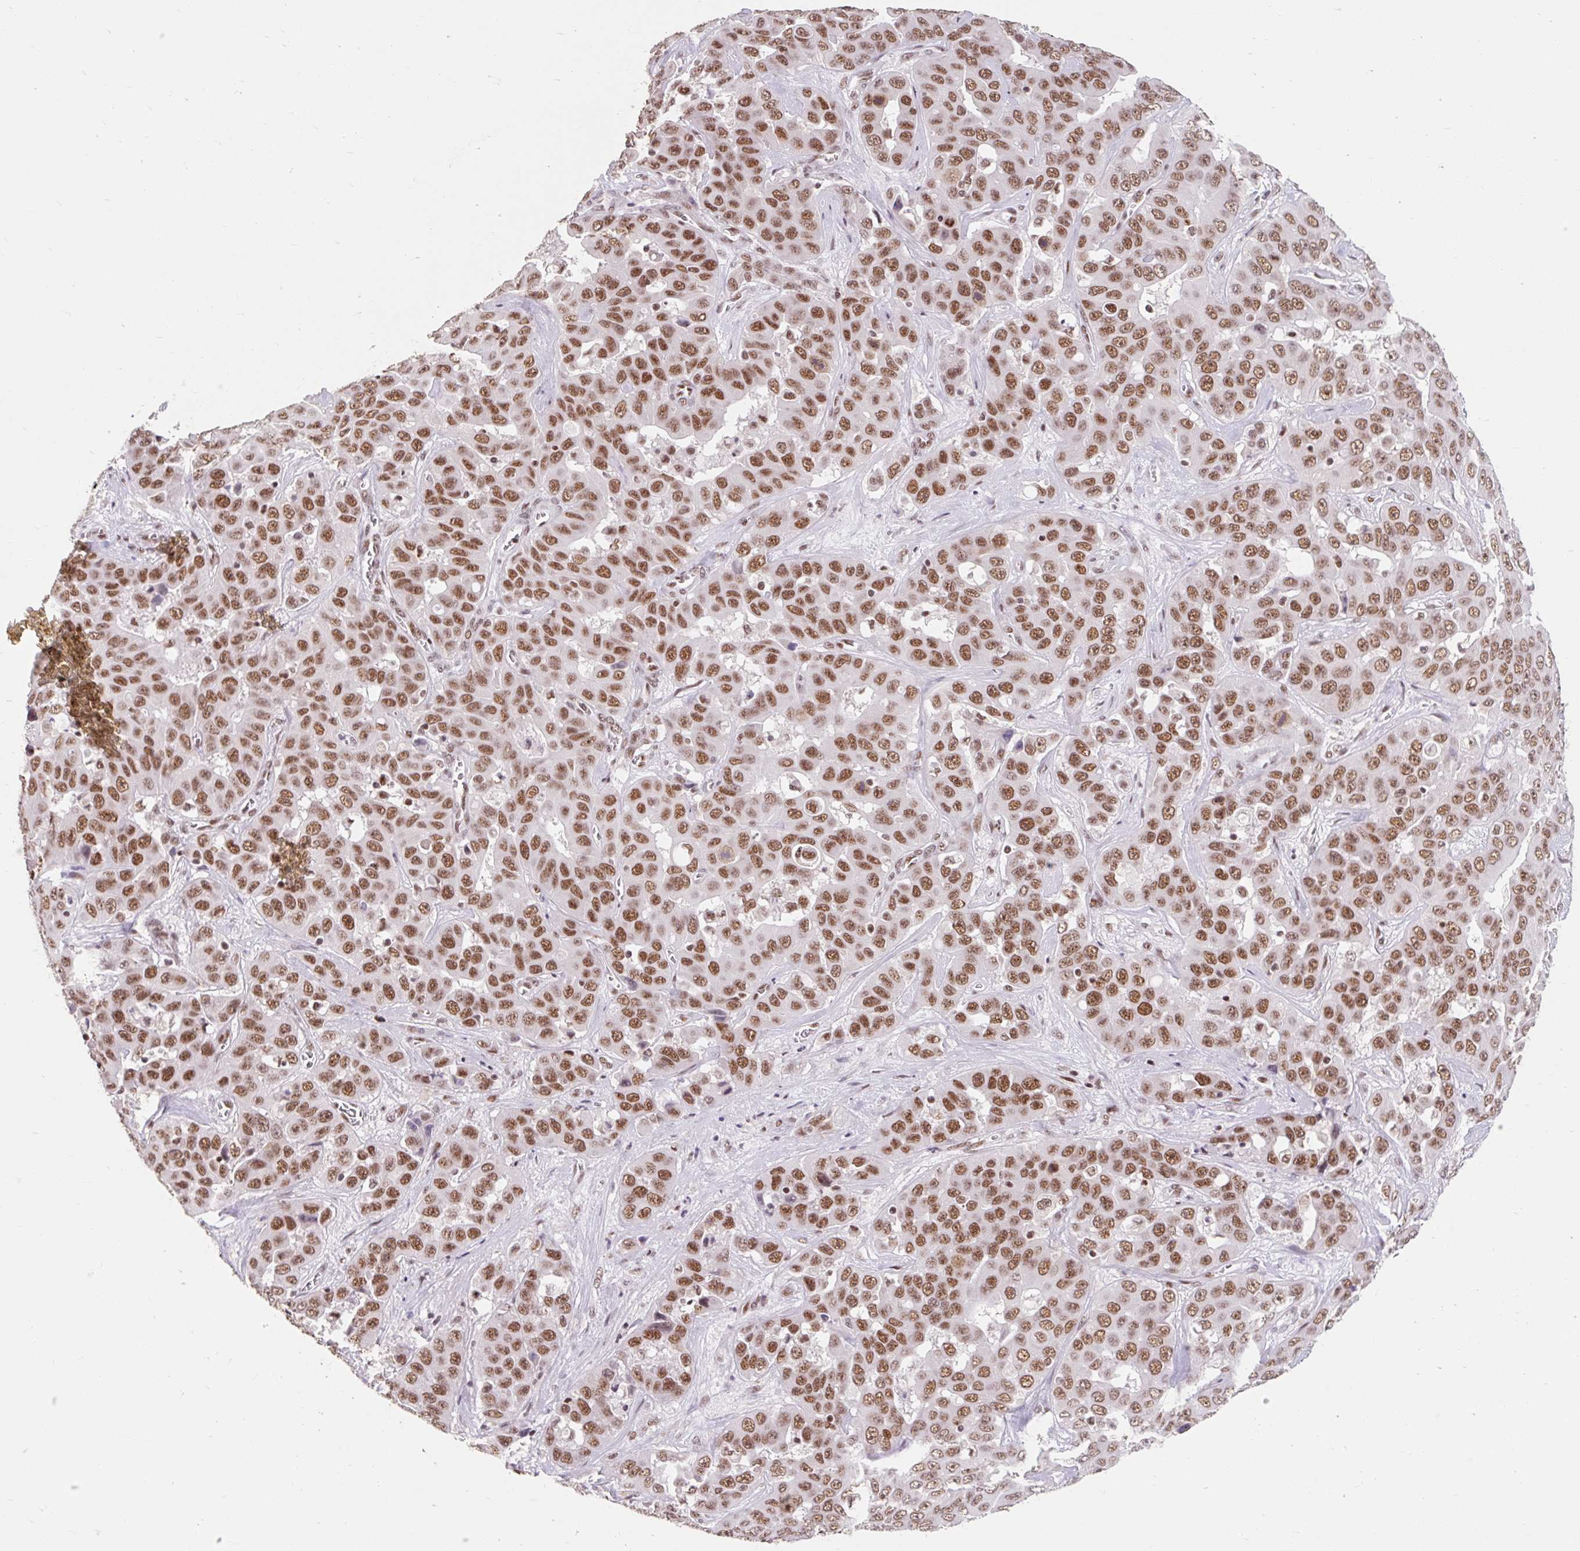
{"staining": {"intensity": "moderate", "quantity": ">75%", "location": "nuclear"}, "tissue": "liver cancer", "cell_type": "Tumor cells", "image_type": "cancer", "snomed": [{"axis": "morphology", "description": "Cholangiocarcinoma"}, {"axis": "topography", "description": "Liver"}], "caption": "Protein staining by IHC shows moderate nuclear expression in approximately >75% of tumor cells in liver cancer (cholangiocarcinoma). (DAB (3,3'-diaminobenzidine) = brown stain, brightfield microscopy at high magnification).", "gene": "SRSF10", "patient": {"sex": "female", "age": 52}}